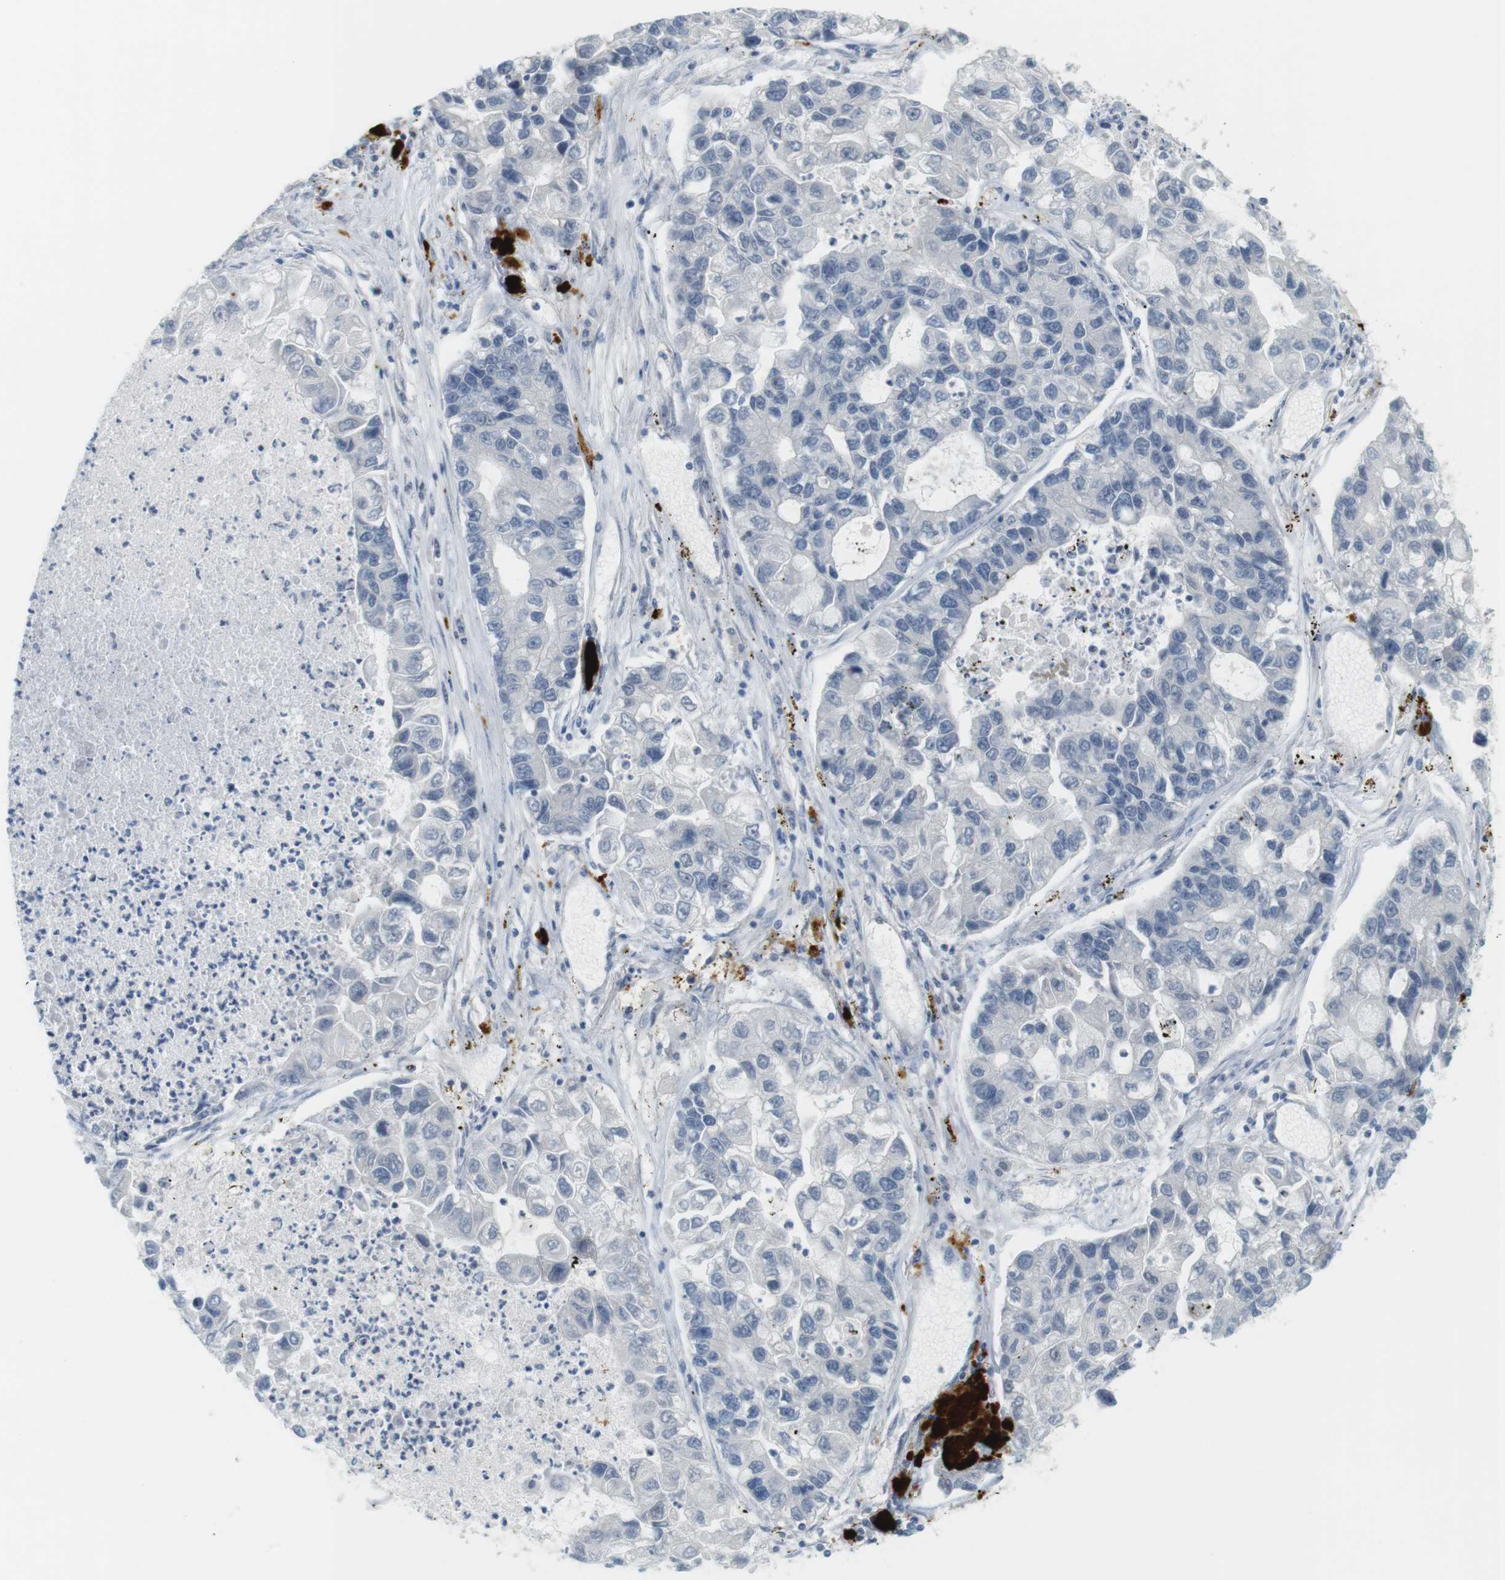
{"staining": {"intensity": "negative", "quantity": "none", "location": "none"}, "tissue": "lung cancer", "cell_type": "Tumor cells", "image_type": "cancer", "snomed": [{"axis": "morphology", "description": "Adenocarcinoma, NOS"}, {"axis": "topography", "description": "Lung"}], "caption": "This is an immunohistochemistry (IHC) photomicrograph of lung adenocarcinoma. There is no positivity in tumor cells.", "gene": "CREB3L2", "patient": {"sex": "female", "age": 51}}